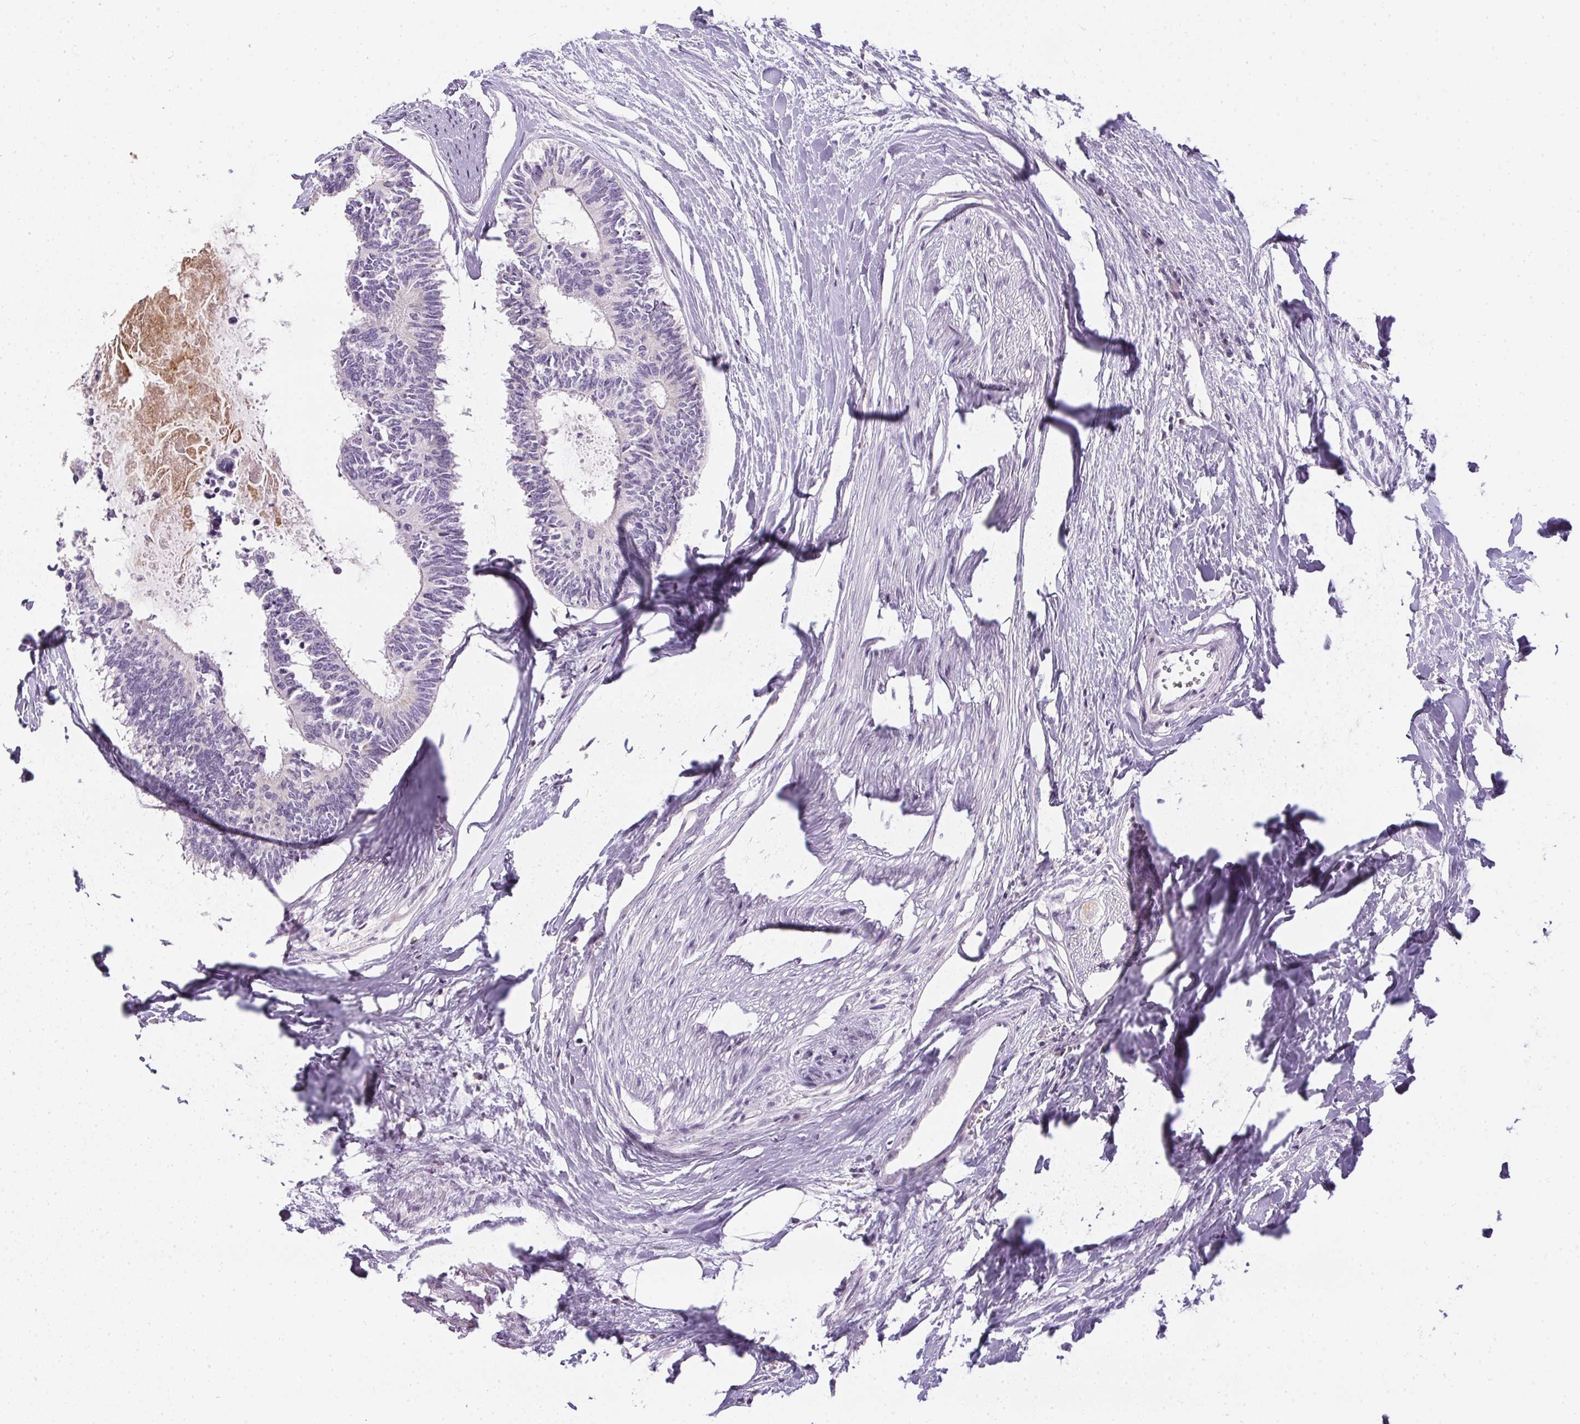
{"staining": {"intensity": "negative", "quantity": "none", "location": "none"}, "tissue": "colorectal cancer", "cell_type": "Tumor cells", "image_type": "cancer", "snomed": [{"axis": "morphology", "description": "Adenocarcinoma, NOS"}, {"axis": "topography", "description": "Colon"}, {"axis": "topography", "description": "Rectum"}], "caption": "Immunohistochemistry photomicrograph of neoplastic tissue: colorectal adenocarcinoma stained with DAB exhibits no significant protein expression in tumor cells. (Brightfield microscopy of DAB (3,3'-diaminobenzidine) IHC at high magnification).", "gene": "GSDMC", "patient": {"sex": "male", "age": 57}}